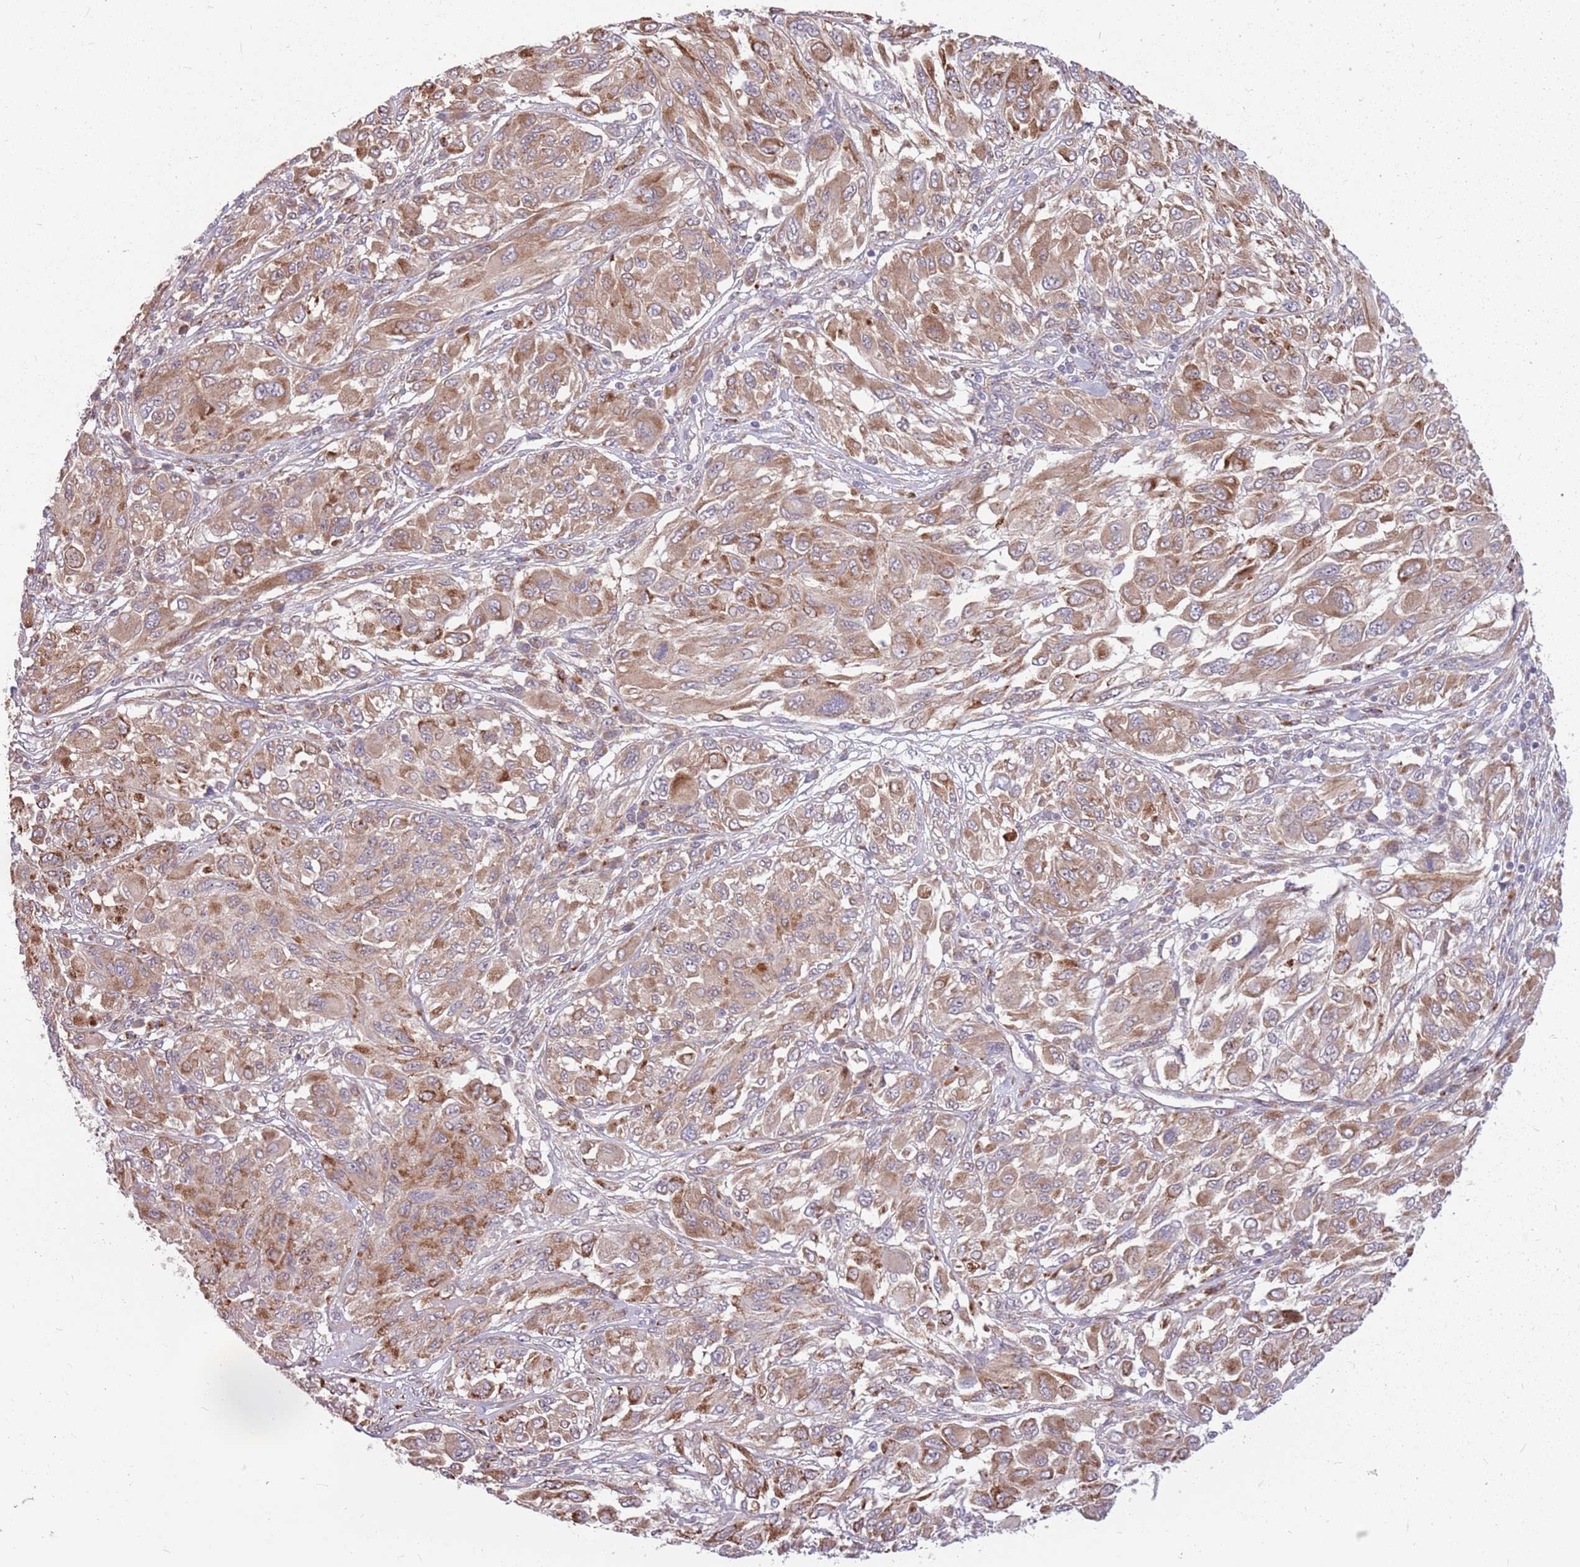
{"staining": {"intensity": "moderate", "quantity": ">75%", "location": "cytoplasmic/membranous"}, "tissue": "melanoma", "cell_type": "Tumor cells", "image_type": "cancer", "snomed": [{"axis": "morphology", "description": "Malignant melanoma, NOS"}, {"axis": "topography", "description": "Skin"}], "caption": "A micrograph of human malignant melanoma stained for a protein reveals moderate cytoplasmic/membranous brown staining in tumor cells.", "gene": "PPP1R27", "patient": {"sex": "female", "age": 91}}